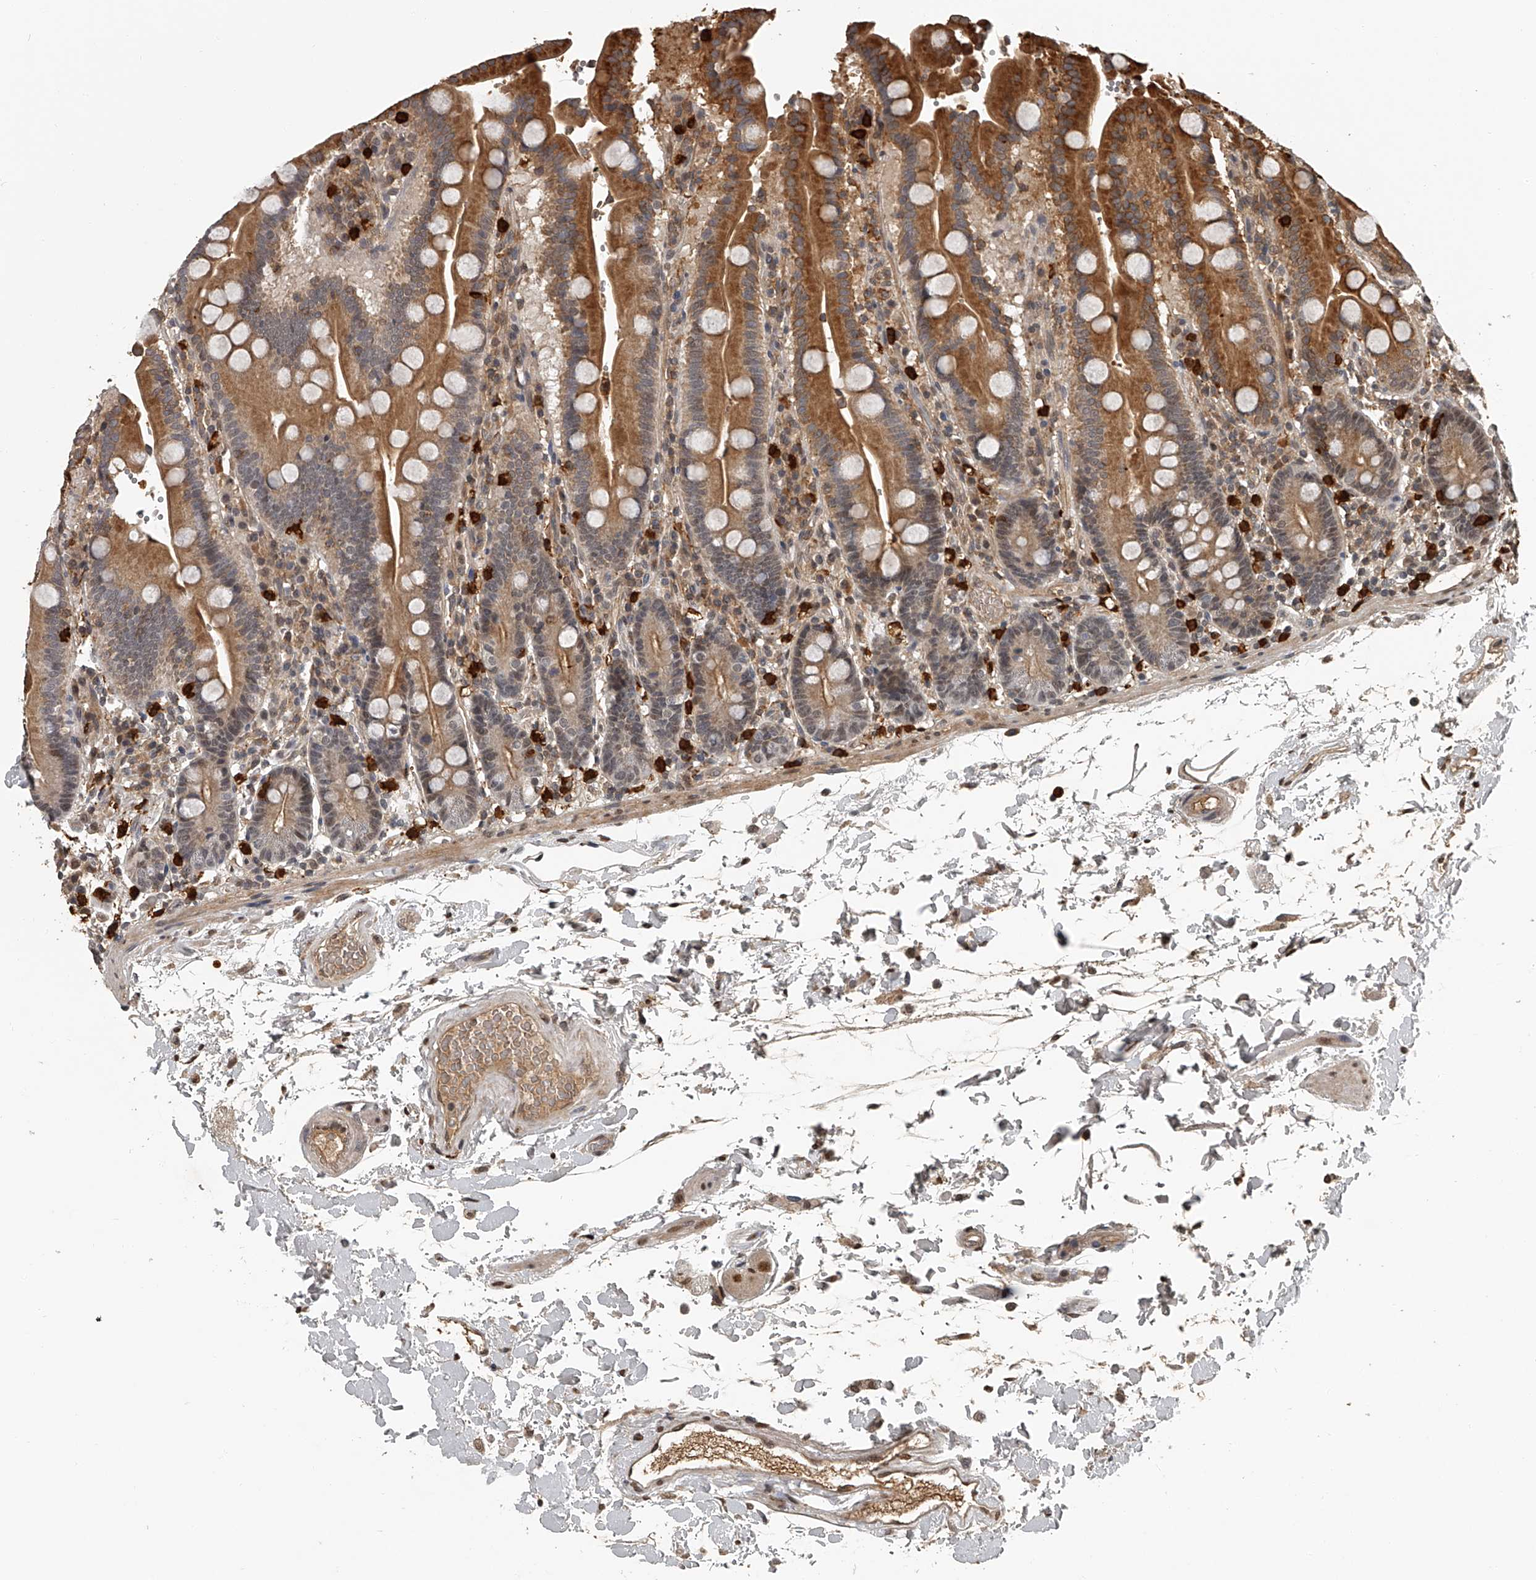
{"staining": {"intensity": "moderate", "quantity": ">75%", "location": "cytoplasmic/membranous,nuclear"}, "tissue": "duodenum", "cell_type": "Glandular cells", "image_type": "normal", "snomed": [{"axis": "morphology", "description": "Normal tissue, NOS"}, {"axis": "topography", "description": "Small intestine, NOS"}], "caption": "Moderate cytoplasmic/membranous,nuclear positivity is identified in approximately >75% of glandular cells in normal duodenum. (DAB IHC with brightfield microscopy, high magnification).", "gene": "PLEKHG1", "patient": {"sex": "female", "age": 71}}